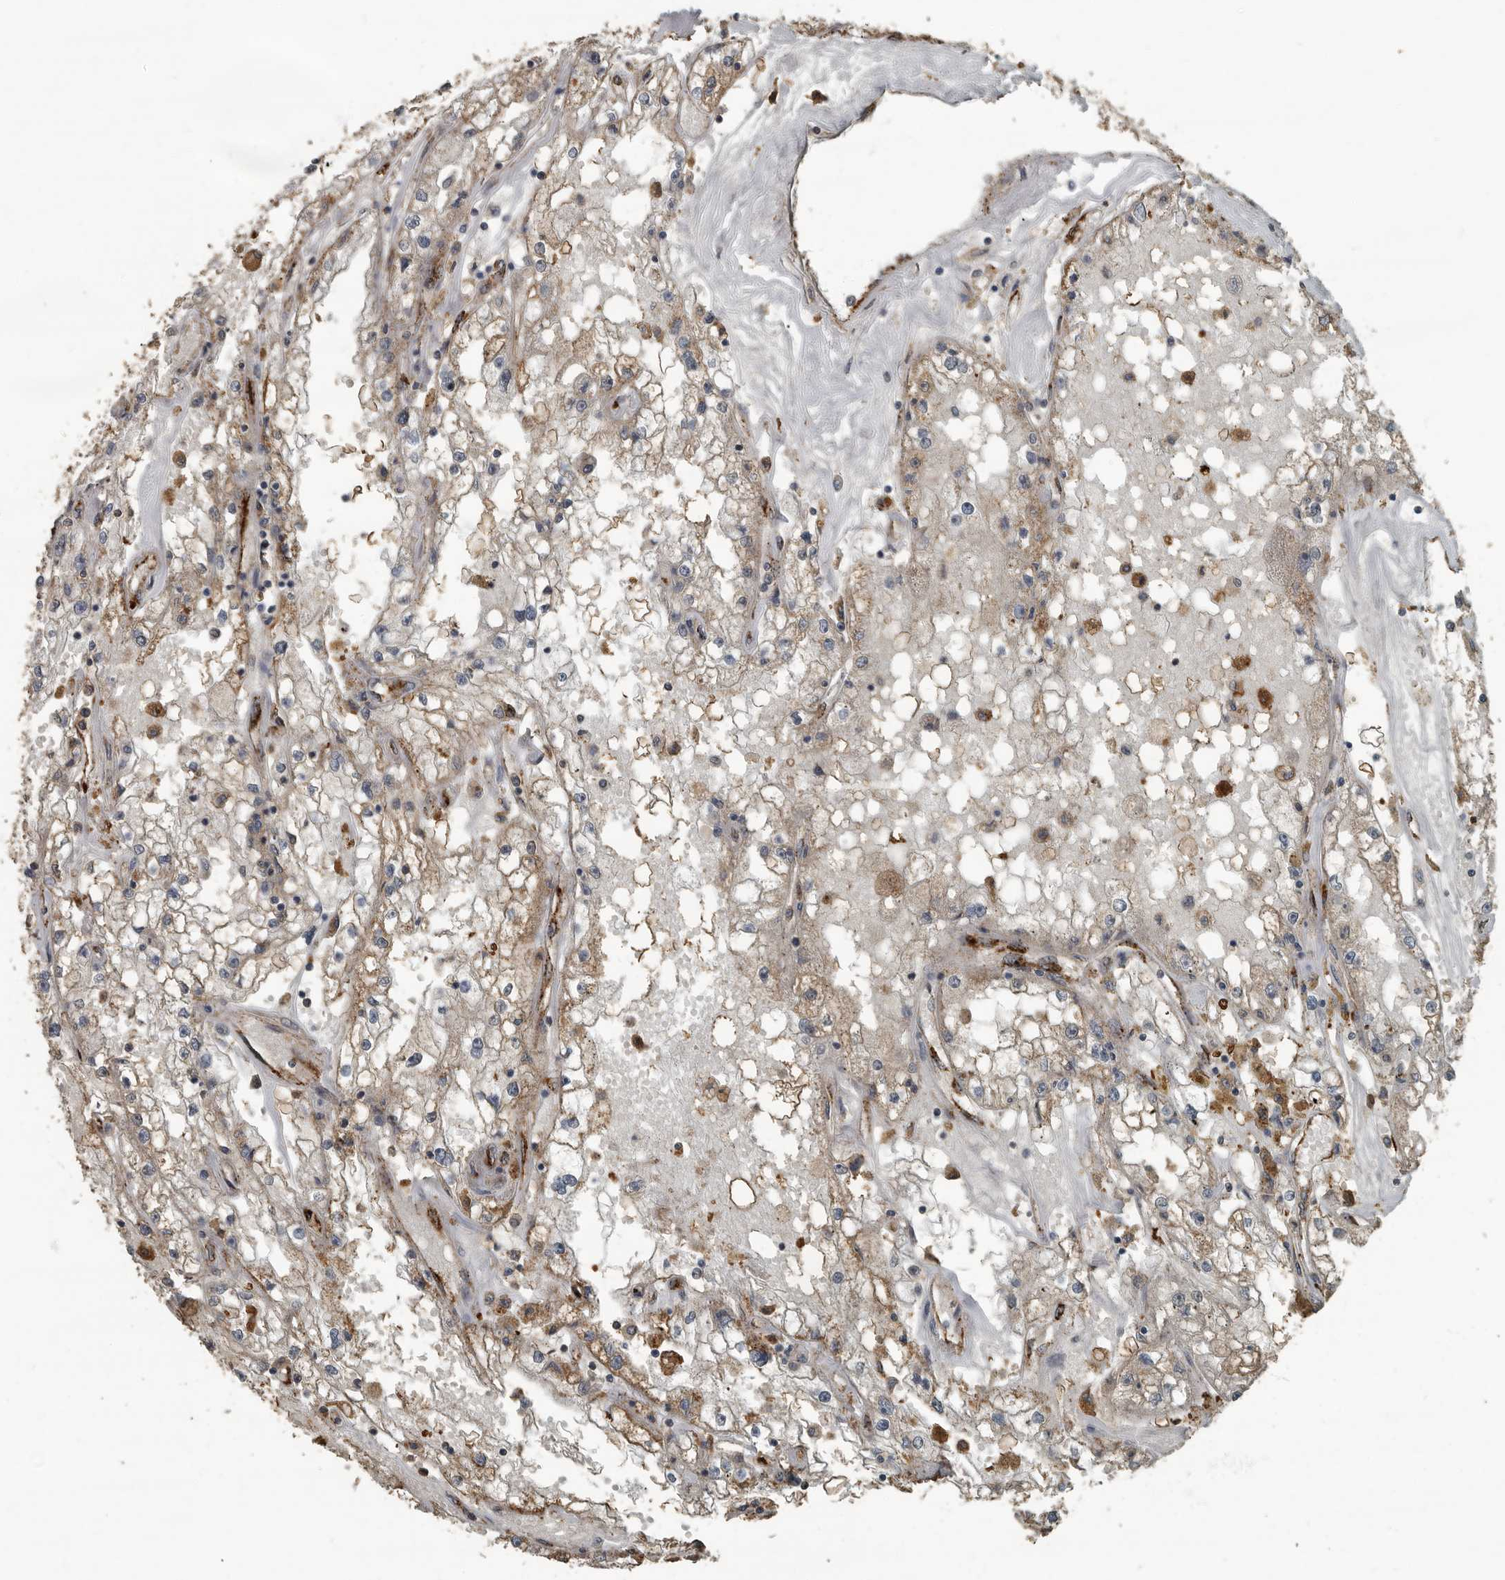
{"staining": {"intensity": "weak", "quantity": "<25%", "location": "cytoplasmic/membranous"}, "tissue": "renal cancer", "cell_type": "Tumor cells", "image_type": "cancer", "snomed": [{"axis": "morphology", "description": "Adenocarcinoma, NOS"}, {"axis": "topography", "description": "Kidney"}], "caption": "Immunohistochemistry micrograph of neoplastic tissue: renal cancer (adenocarcinoma) stained with DAB displays no significant protein positivity in tumor cells.", "gene": "IL15RA", "patient": {"sex": "male", "age": 56}}